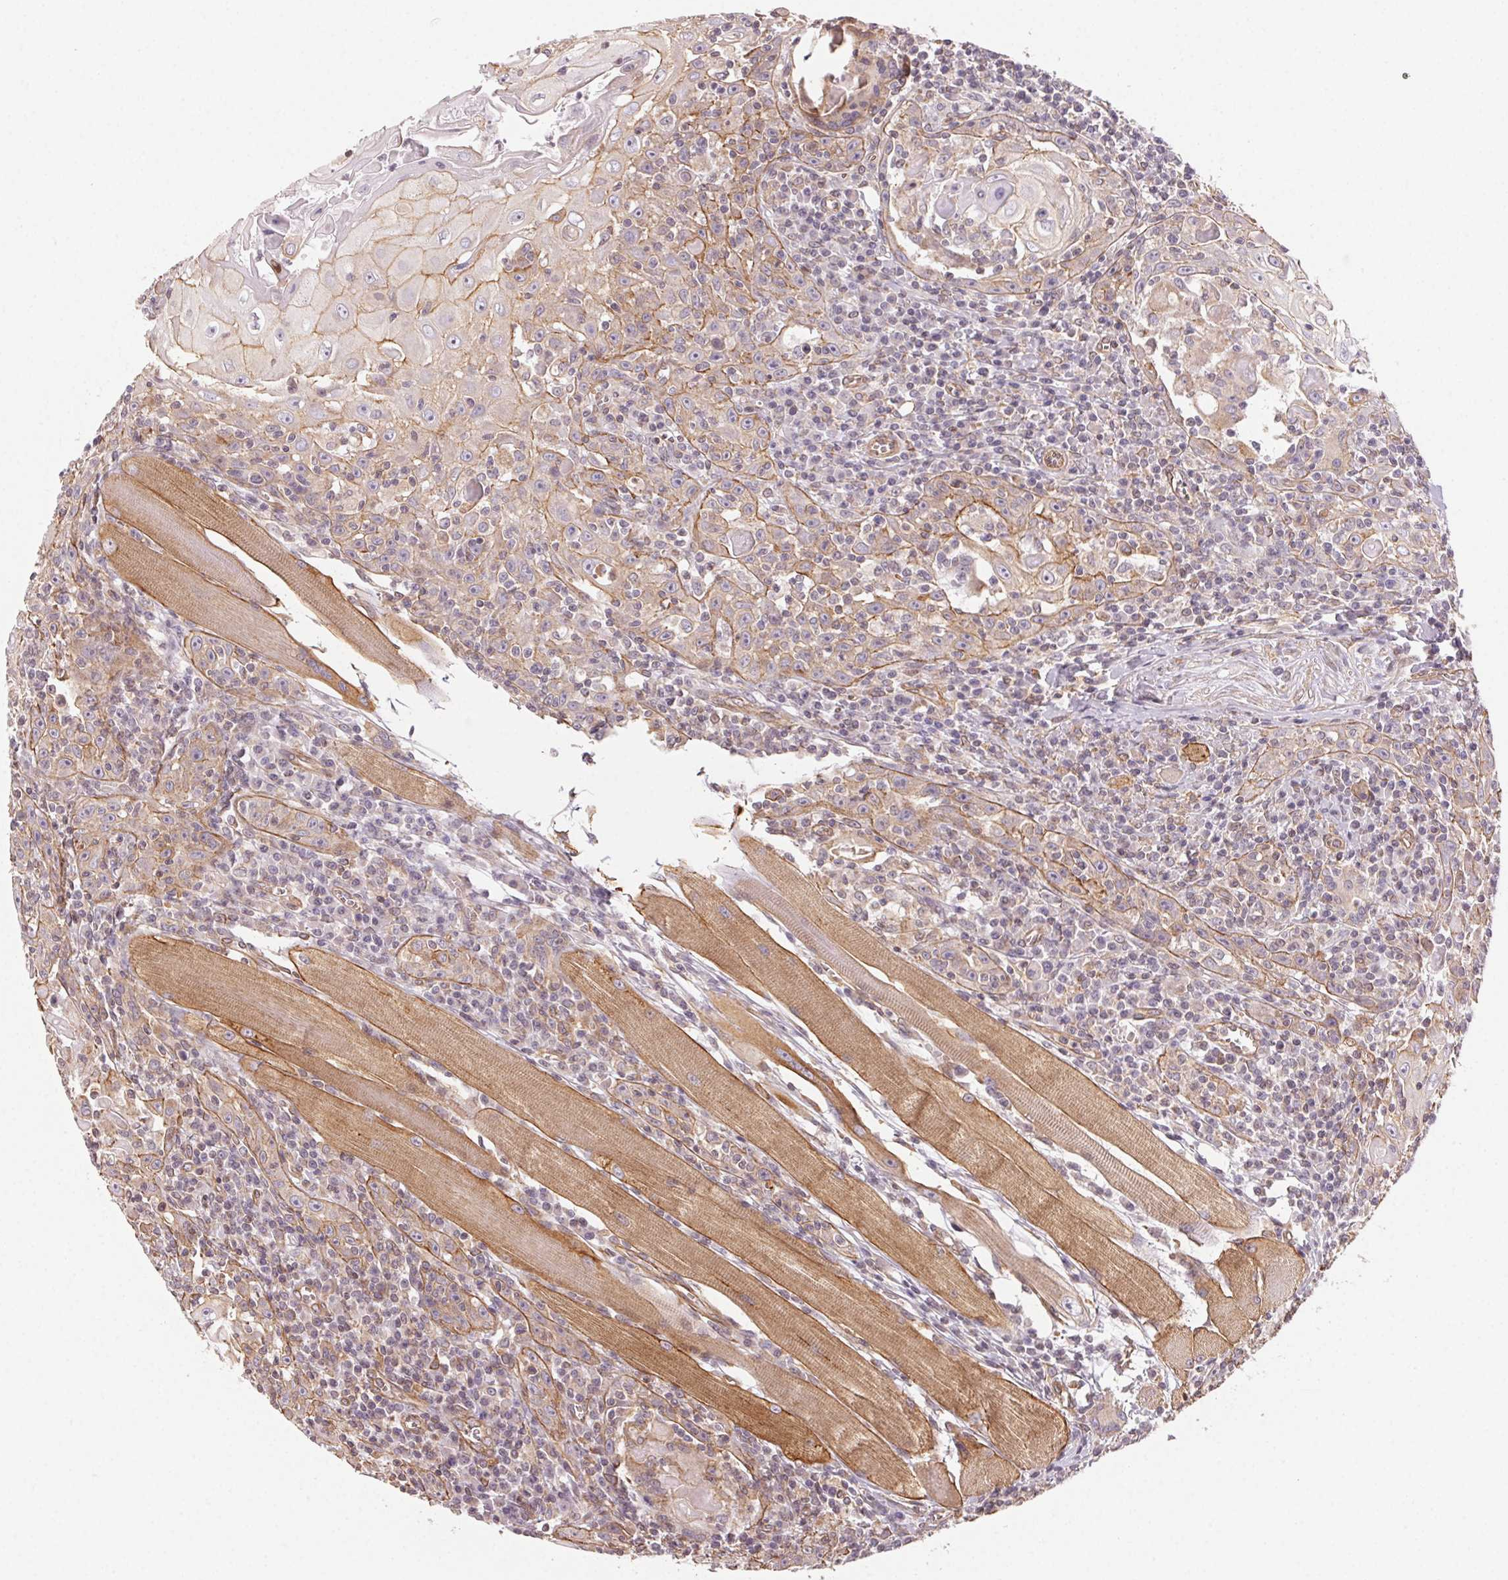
{"staining": {"intensity": "moderate", "quantity": "<25%", "location": "cytoplasmic/membranous"}, "tissue": "head and neck cancer", "cell_type": "Tumor cells", "image_type": "cancer", "snomed": [{"axis": "morphology", "description": "Squamous cell carcinoma, NOS"}, {"axis": "topography", "description": "Head-Neck"}], "caption": "Moderate cytoplasmic/membranous protein staining is identified in about <25% of tumor cells in head and neck cancer (squamous cell carcinoma).", "gene": "PLA2G4F", "patient": {"sex": "male", "age": 52}}